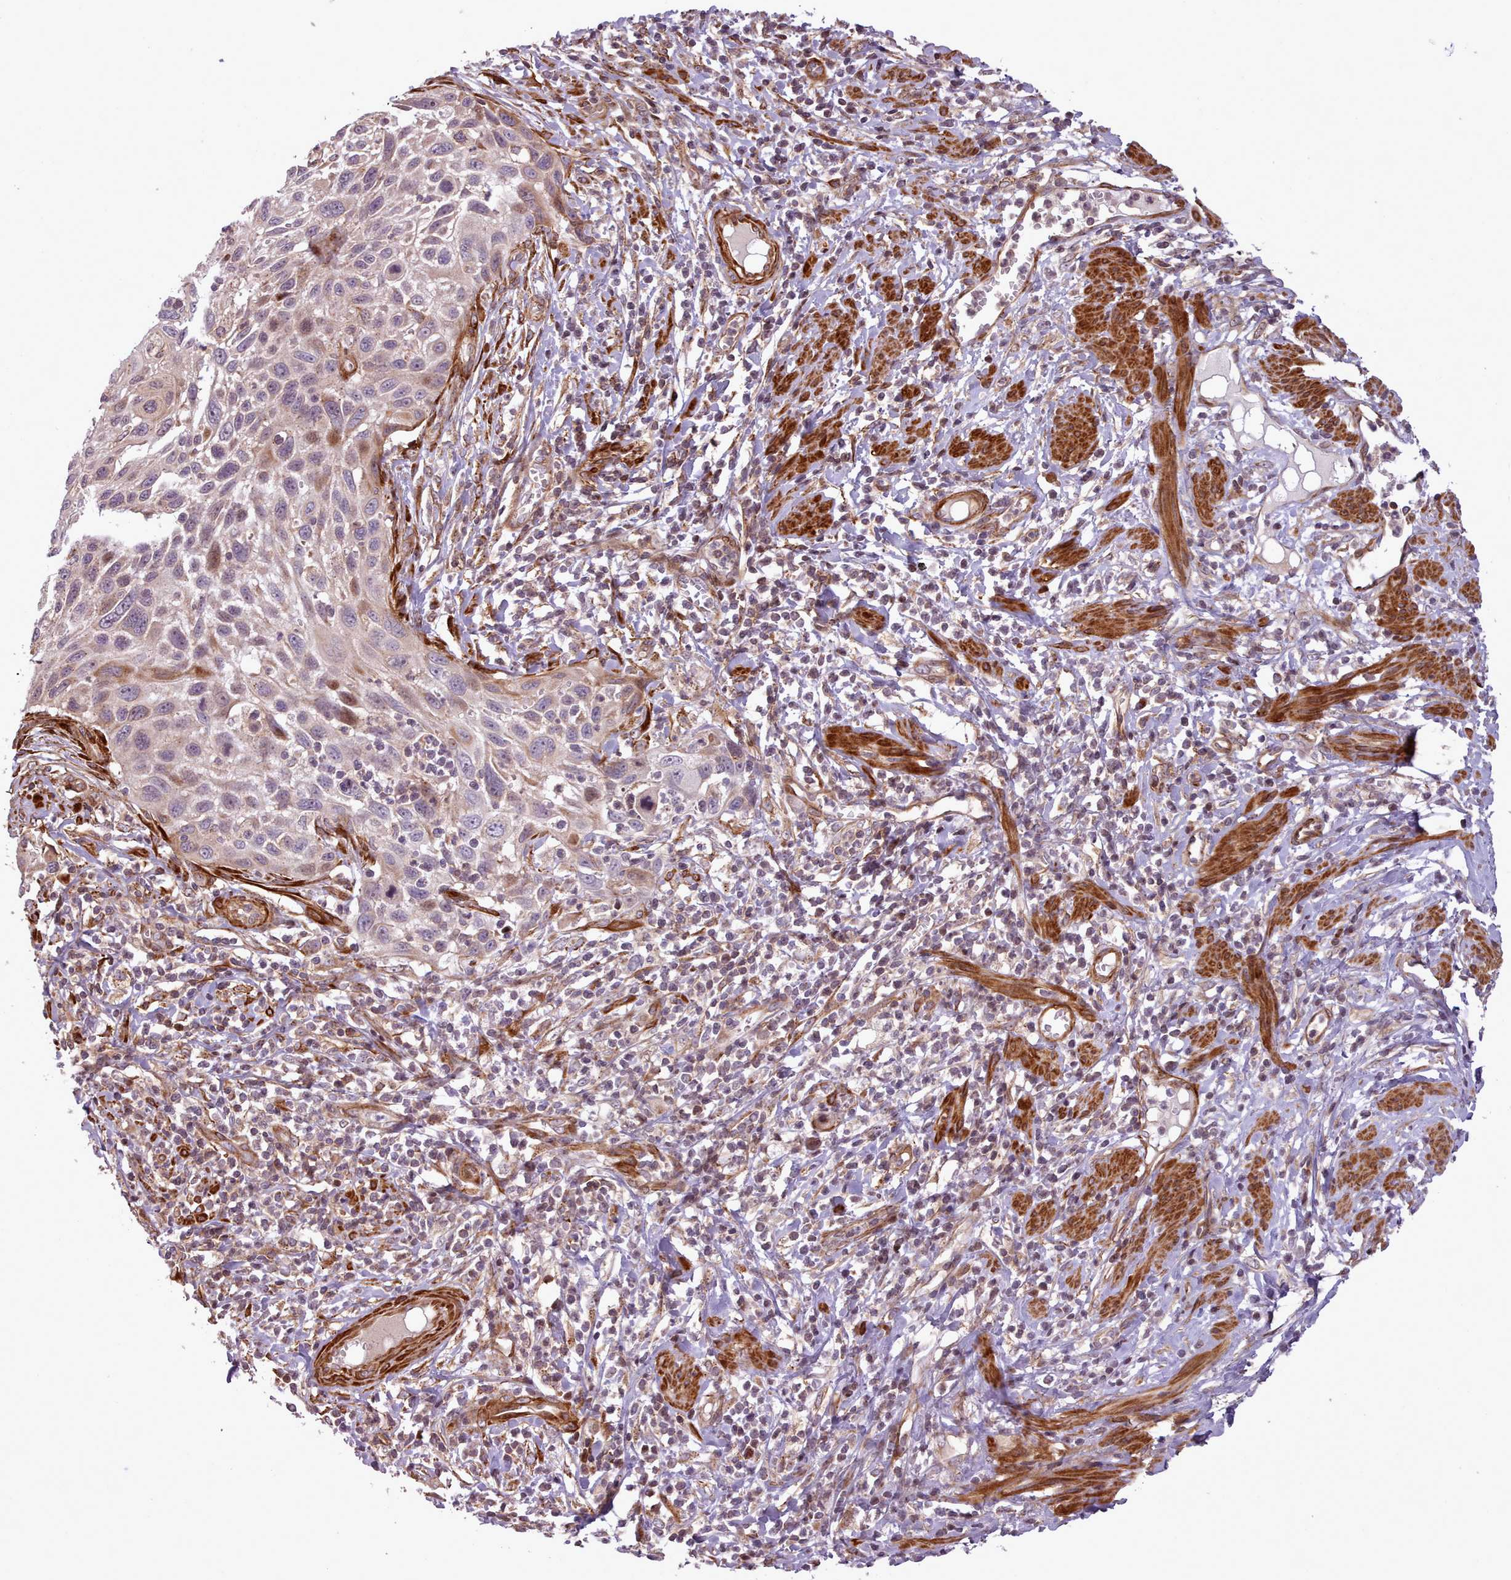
{"staining": {"intensity": "moderate", "quantity": "<25%", "location": "cytoplasmic/membranous,nuclear"}, "tissue": "cervical cancer", "cell_type": "Tumor cells", "image_type": "cancer", "snomed": [{"axis": "morphology", "description": "Squamous cell carcinoma, NOS"}, {"axis": "topography", "description": "Cervix"}], "caption": "Immunohistochemistry (IHC) micrograph of neoplastic tissue: cervical cancer (squamous cell carcinoma) stained using IHC exhibits low levels of moderate protein expression localized specifically in the cytoplasmic/membranous and nuclear of tumor cells, appearing as a cytoplasmic/membranous and nuclear brown color.", "gene": "NLRP7", "patient": {"sex": "female", "age": 70}}